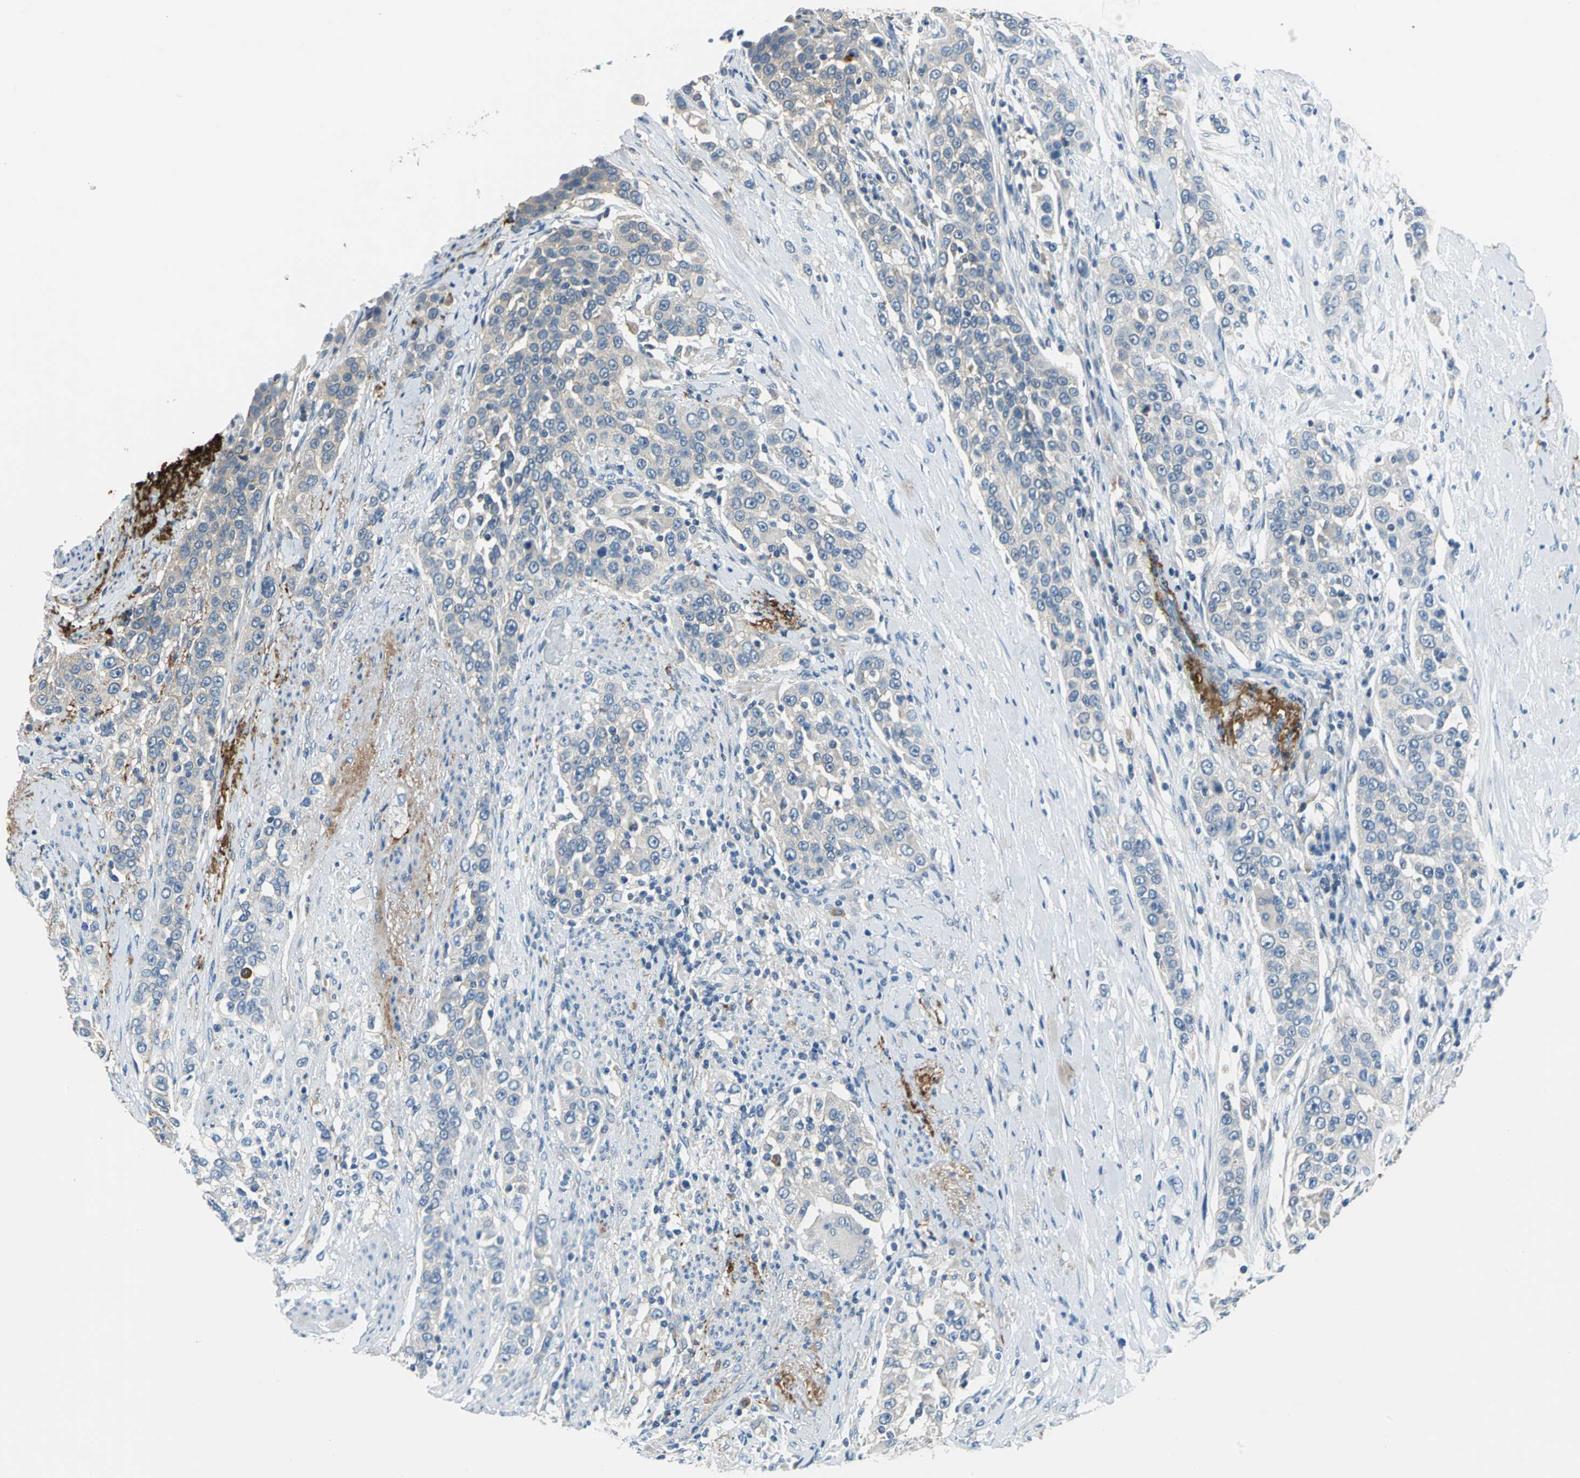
{"staining": {"intensity": "weak", "quantity": ">75%", "location": "cytoplasmic/membranous"}, "tissue": "urothelial cancer", "cell_type": "Tumor cells", "image_type": "cancer", "snomed": [{"axis": "morphology", "description": "Urothelial carcinoma, High grade"}, {"axis": "topography", "description": "Urinary bladder"}], "caption": "Weak cytoplasmic/membranous positivity is identified in about >75% of tumor cells in high-grade urothelial carcinoma.", "gene": "SLC16A7", "patient": {"sex": "female", "age": 80}}